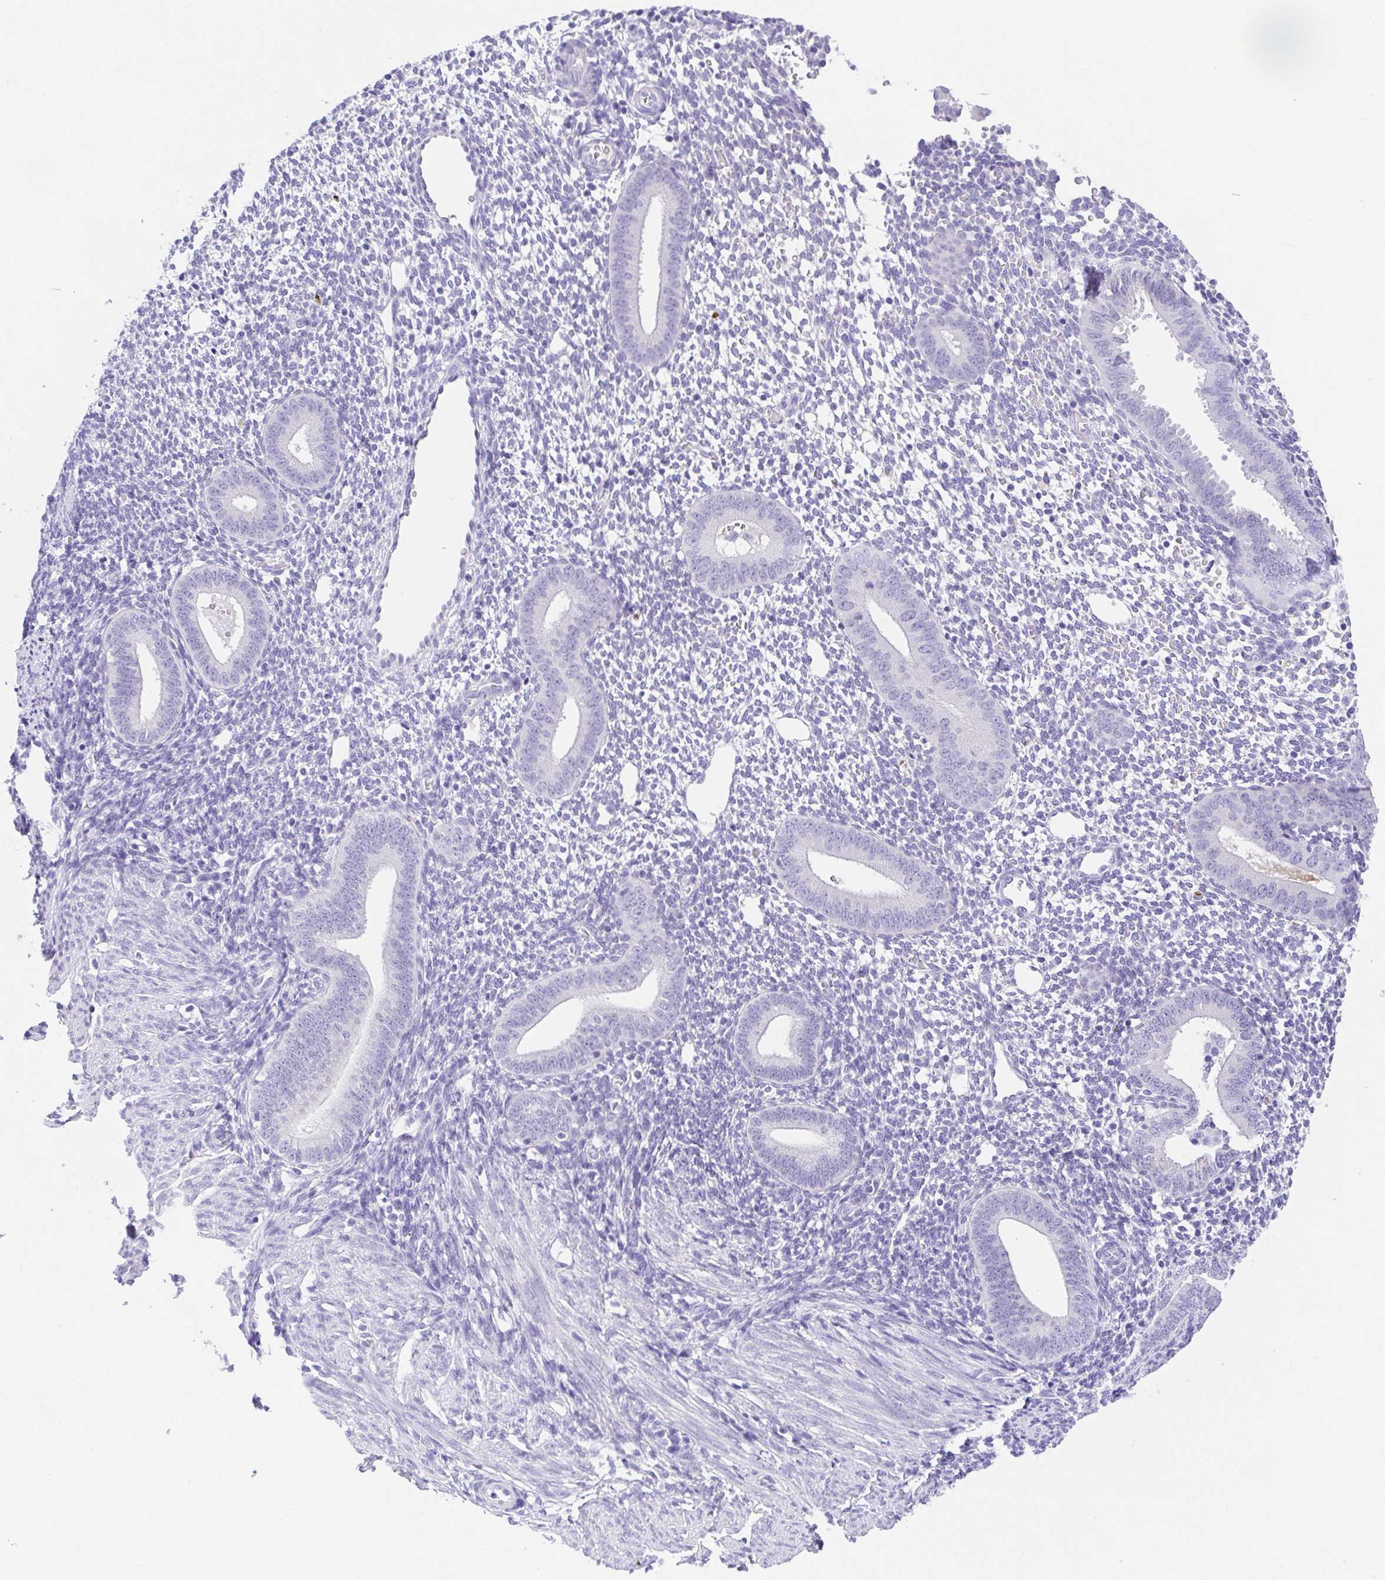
{"staining": {"intensity": "negative", "quantity": "none", "location": "none"}, "tissue": "endometrium", "cell_type": "Cells in endometrial stroma", "image_type": "normal", "snomed": [{"axis": "morphology", "description": "Normal tissue, NOS"}, {"axis": "topography", "description": "Endometrium"}], "caption": "Photomicrograph shows no protein expression in cells in endometrial stroma of unremarkable endometrium.", "gene": "SPATA4", "patient": {"sex": "female", "age": 40}}